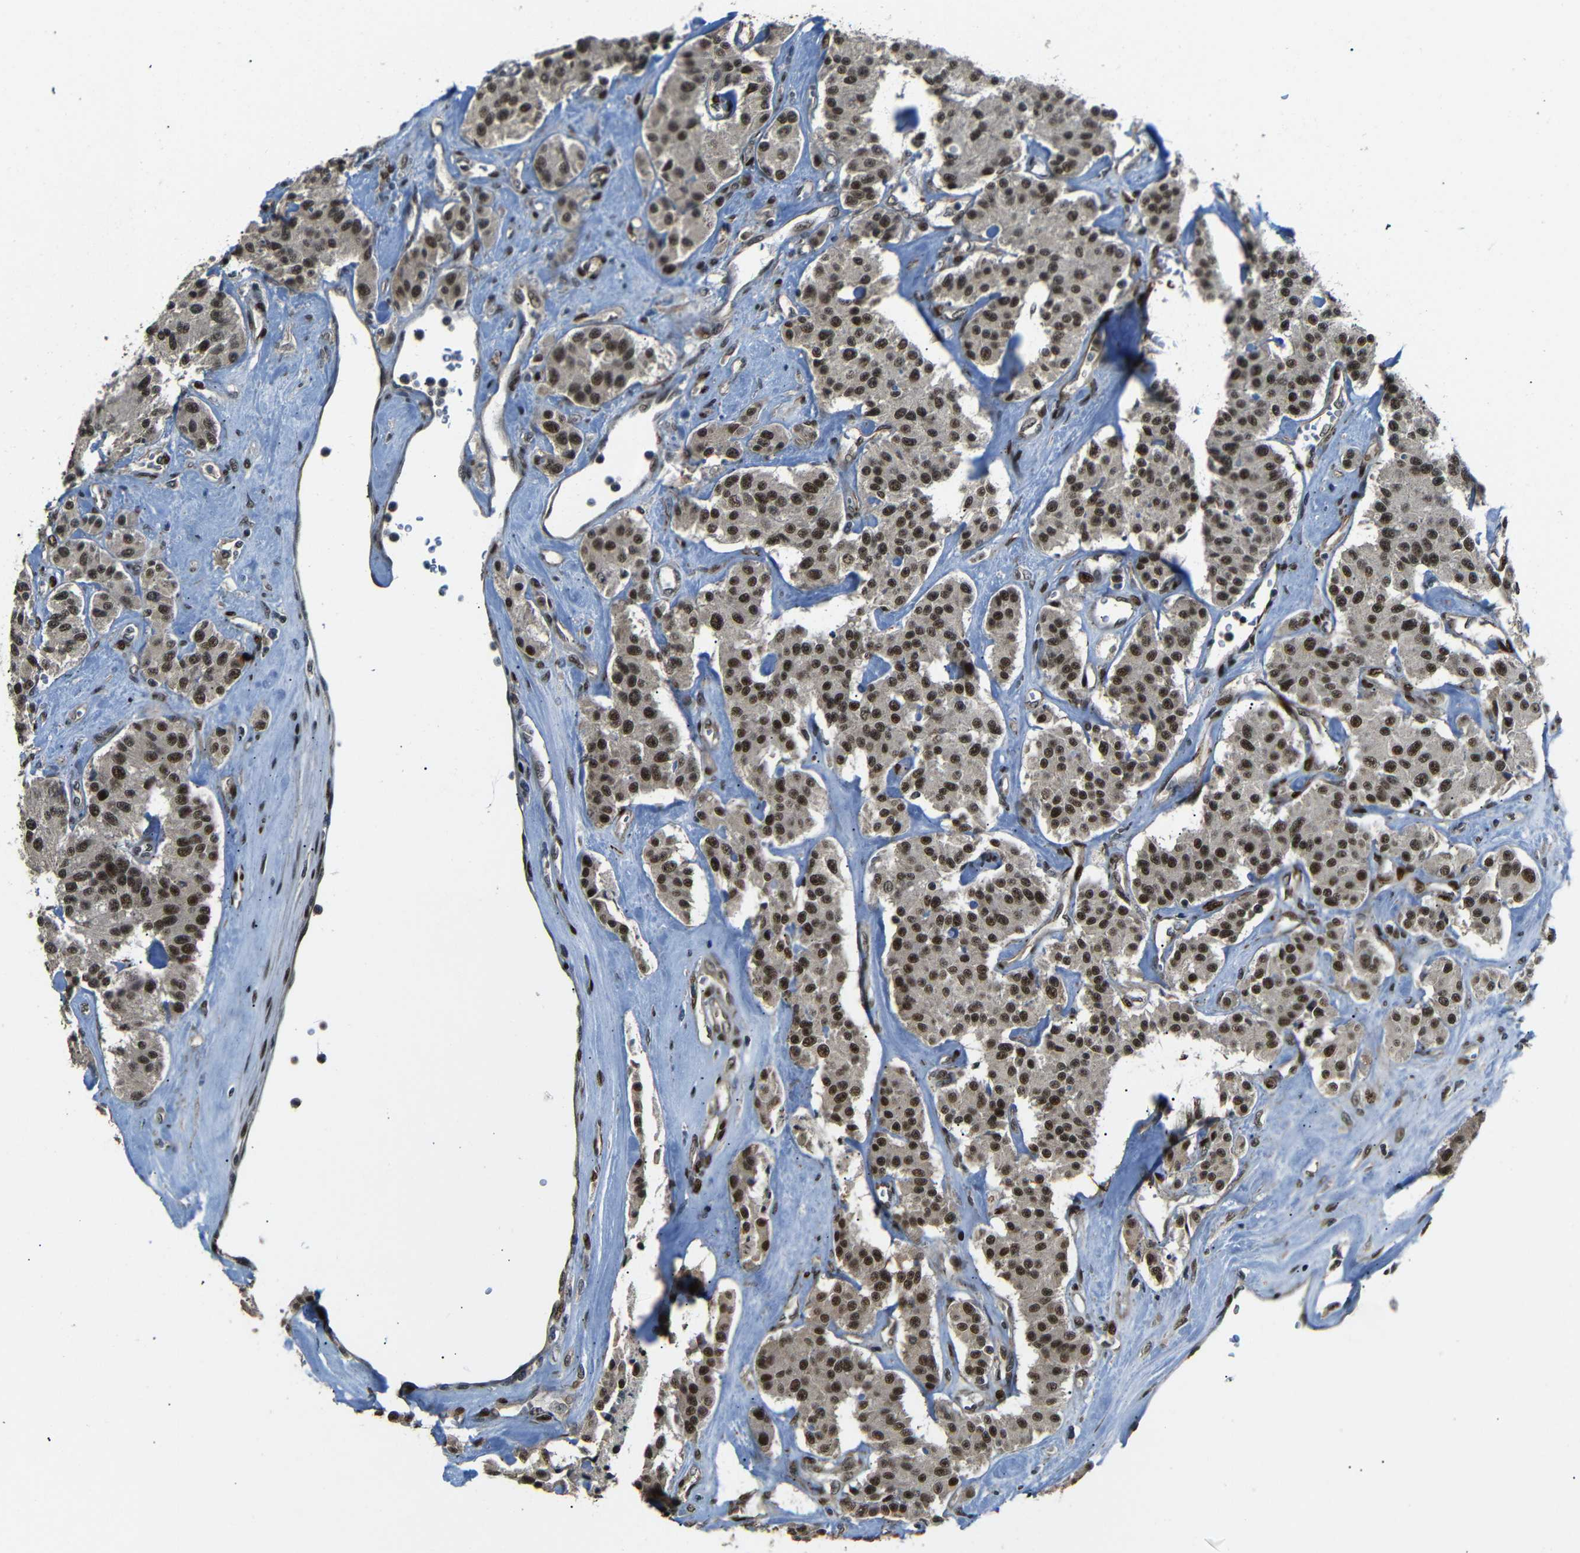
{"staining": {"intensity": "strong", "quantity": ">75%", "location": "cytoplasmic/membranous,nuclear"}, "tissue": "carcinoid", "cell_type": "Tumor cells", "image_type": "cancer", "snomed": [{"axis": "morphology", "description": "Carcinoid, malignant, NOS"}, {"axis": "topography", "description": "Pancreas"}], "caption": "A high amount of strong cytoplasmic/membranous and nuclear positivity is present in about >75% of tumor cells in carcinoid (malignant) tissue.", "gene": "TBX2", "patient": {"sex": "male", "age": 41}}